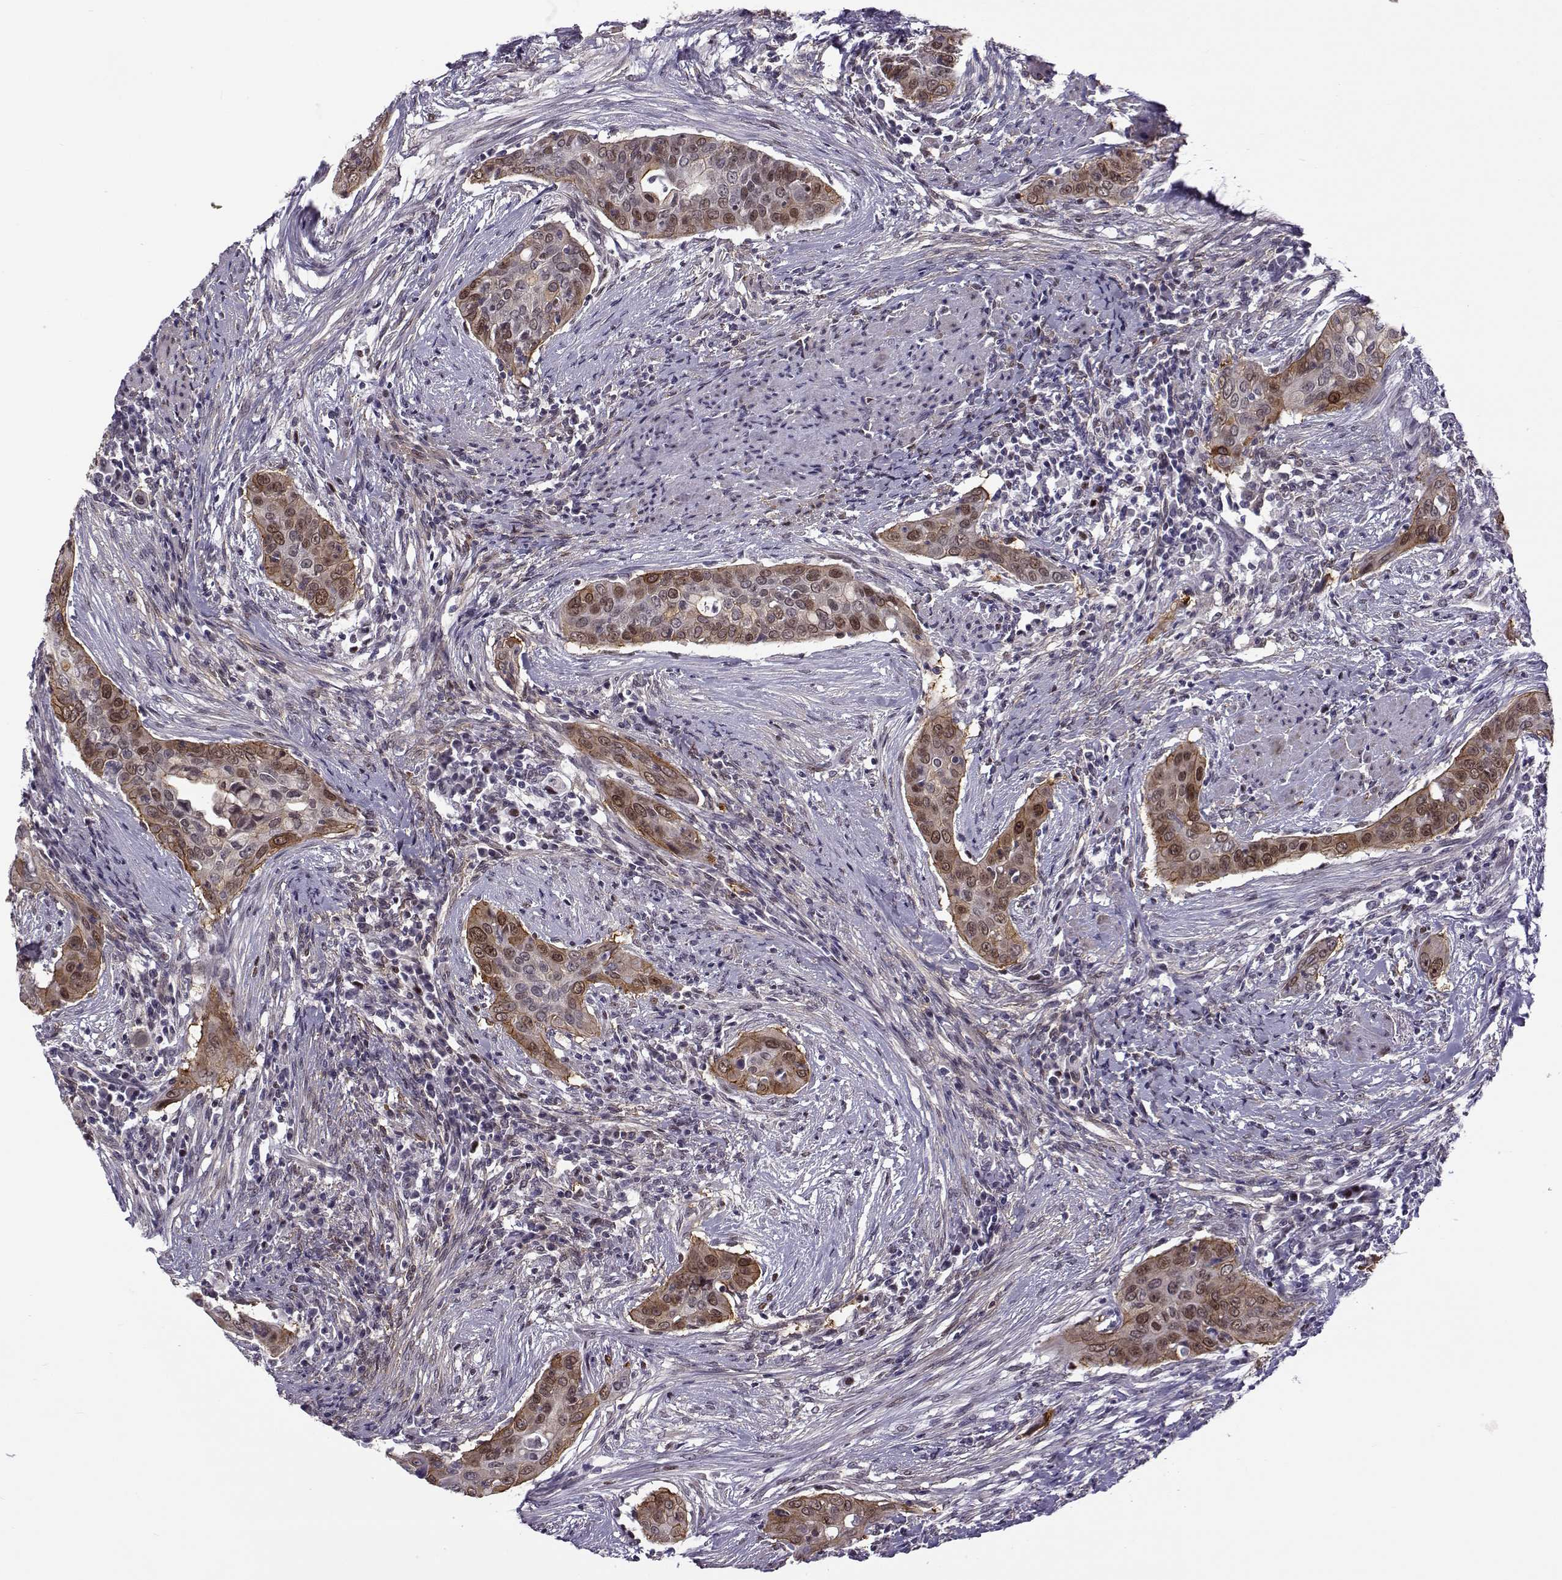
{"staining": {"intensity": "strong", "quantity": "<25%", "location": "cytoplasmic/membranous,nuclear"}, "tissue": "urothelial cancer", "cell_type": "Tumor cells", "image_type": "cancer", "snomed": [{"axis": "morphology", "description": "Urothelial carcinoma, High grade"}, {"axis": "topography", "description": "Urinary bladder"}], "caption": "A micrograph of human urothelial cancer stained for a protein reveals strong cytoplasmic/membranous and nuclear brown staining in tumor cells.", "gene": "BACH1", "patient": {"sex": "male", "age": 82}}